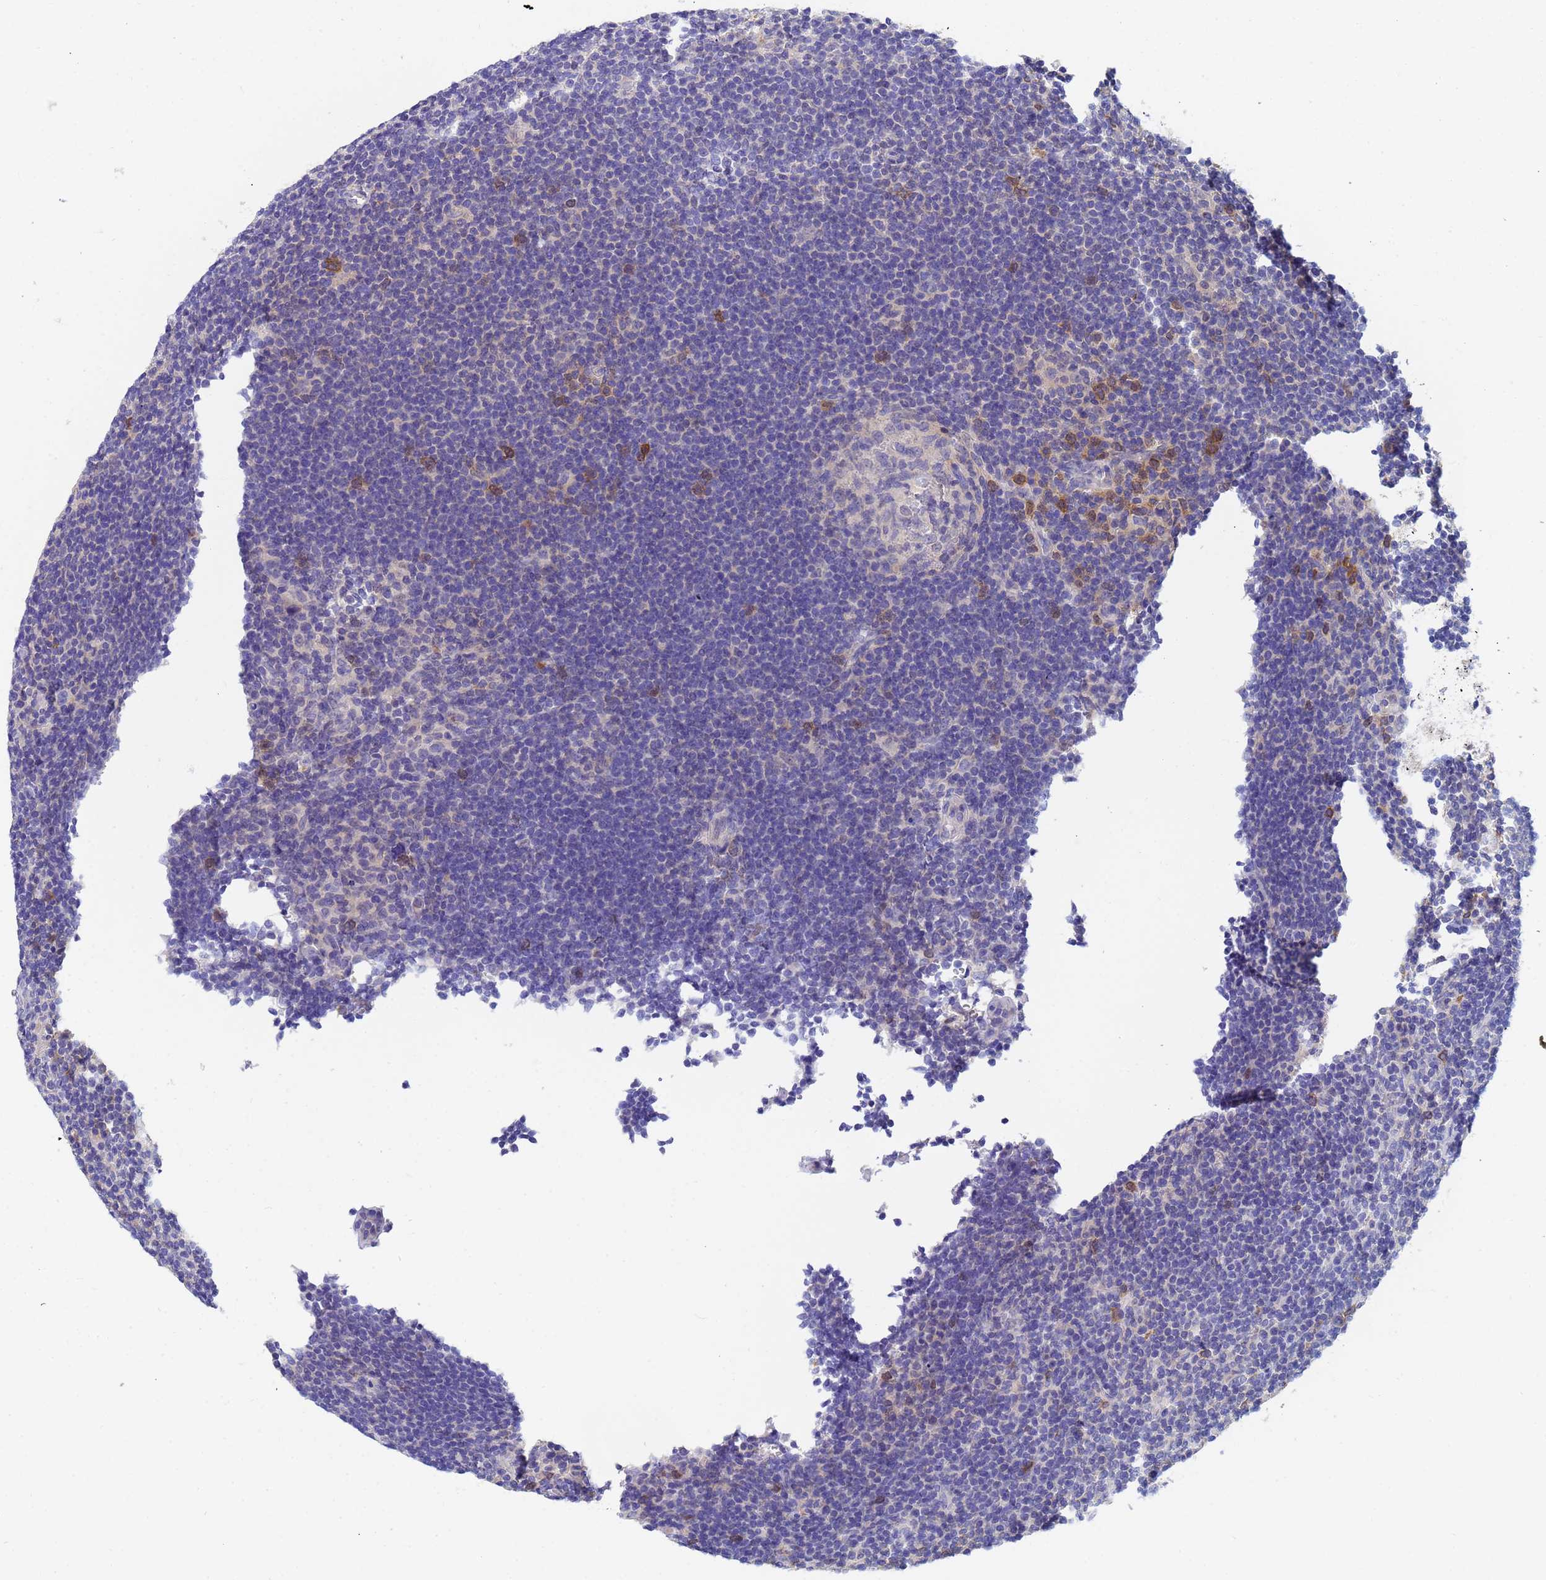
{"staining": {"intensity": "negative", "quantity": "none", "location": "none"}, "tissue": "lymphoma", "cell_type": "Tumor cells", "image_type": "cancer", "snomed": [{"axis": "morphology", "description": "Hodgkin's disease, NOS"}, {"axis": "topography", "description": "Lymph node"}], "caption": "Immunohistochemical staining of Hodgkin's disease demonstrates no significant staining in tumor cells.", "gene": "TTLL11", "patient": {"sex": "female", "age": 57}}